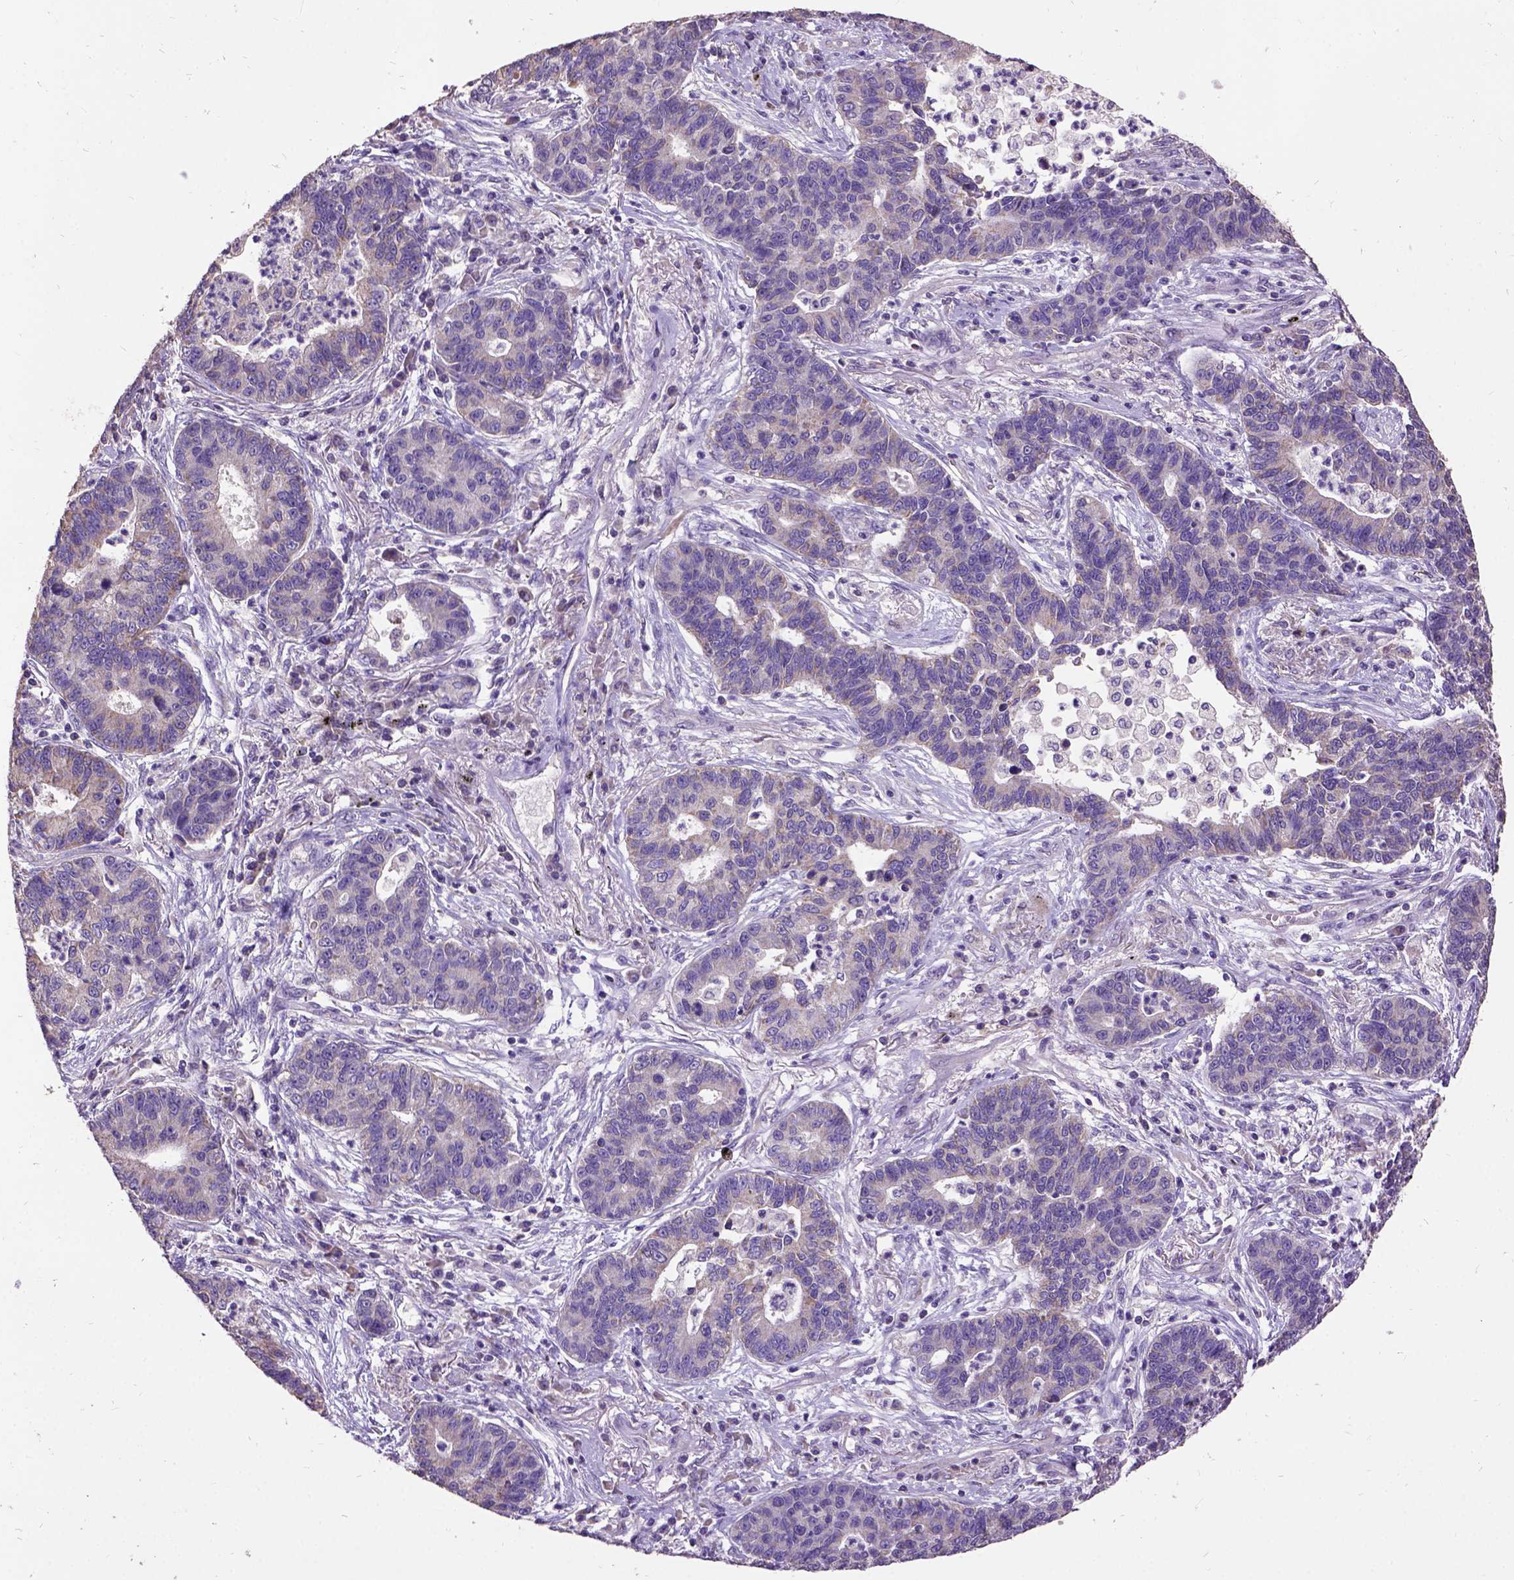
{"staining": {"intensity": "weak", "quantity": "25%-75%", "location": "cytoplasmic/membranous"}, "tissue": "lung cancer", "cell_type": "Tumor cells", "image_type": "cancer", "snomed": [{"axis": "morphology", "description": "Adenocarcinoma, NOS"}, {"axis": "topography", "description": "Lung"}], "caption": "DAB (3,3'-diaminobenzidine) immunohistochemical staining of human lung cancer (adenocarcinoma) displays weak cytoplasmic/membranous protein positivity in about 25%-75% of tumor cells.", "gene": "DQX1", "patient": {"sex": "female", "age": 57}}